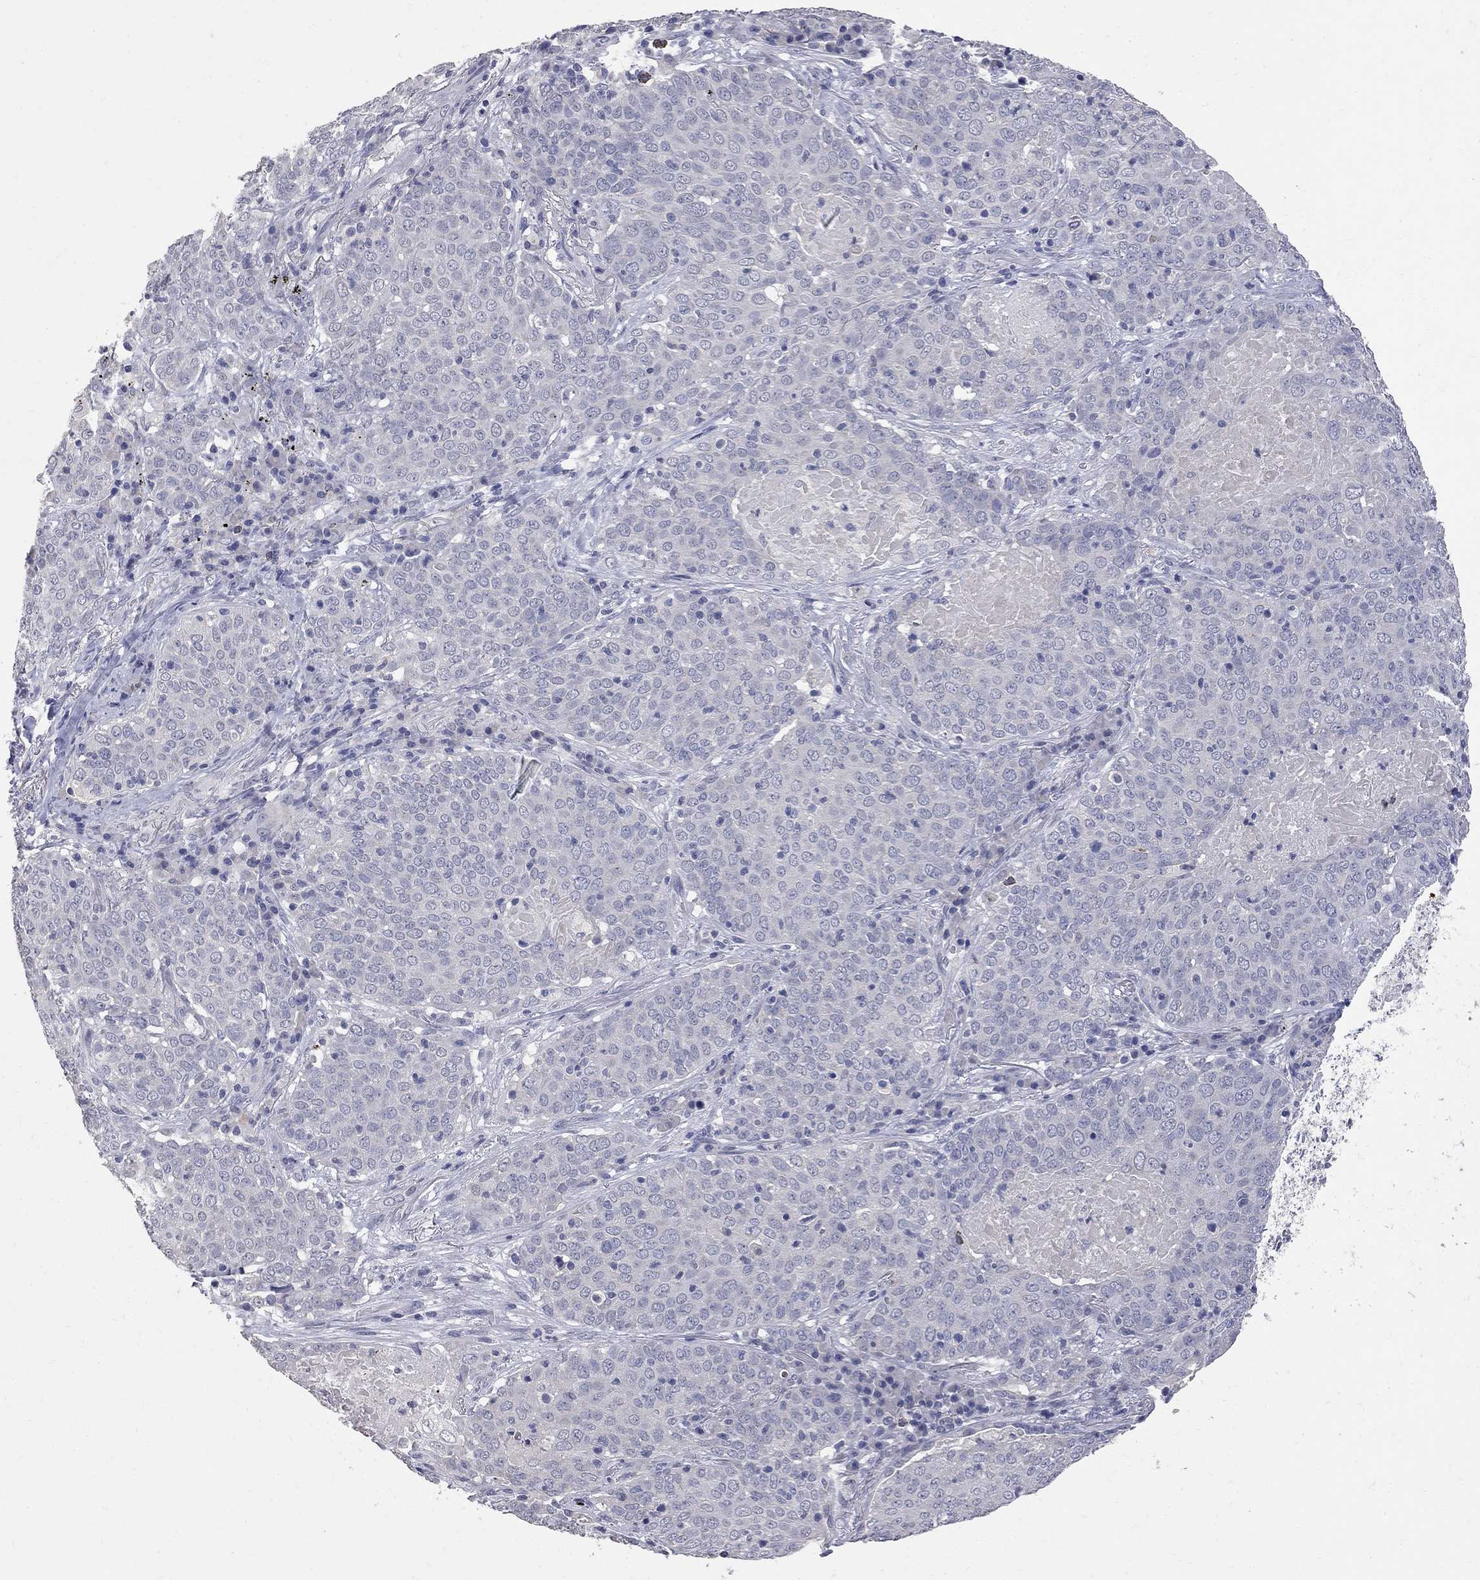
{"staining": {"intensity": "negative", "quantity": "none", "location": "none"}, "tissue": "lung cancer", "cell_type": "Tumor cells", "image_type": "cancer", "snomed": [{"axis": "morphology", "description": "Squamous cell carcinoma, NOS"}, {"axis": "topography", "description": "Lung"}], "caption": "An immunohistochemistry photomicrograph of lung squamous cell carcinoma is shown. There is no staining in tumor cells of lung squamous cell carcinoma.", "gene": "NOS2", "patient": {"sex": "male", "age": 82}}